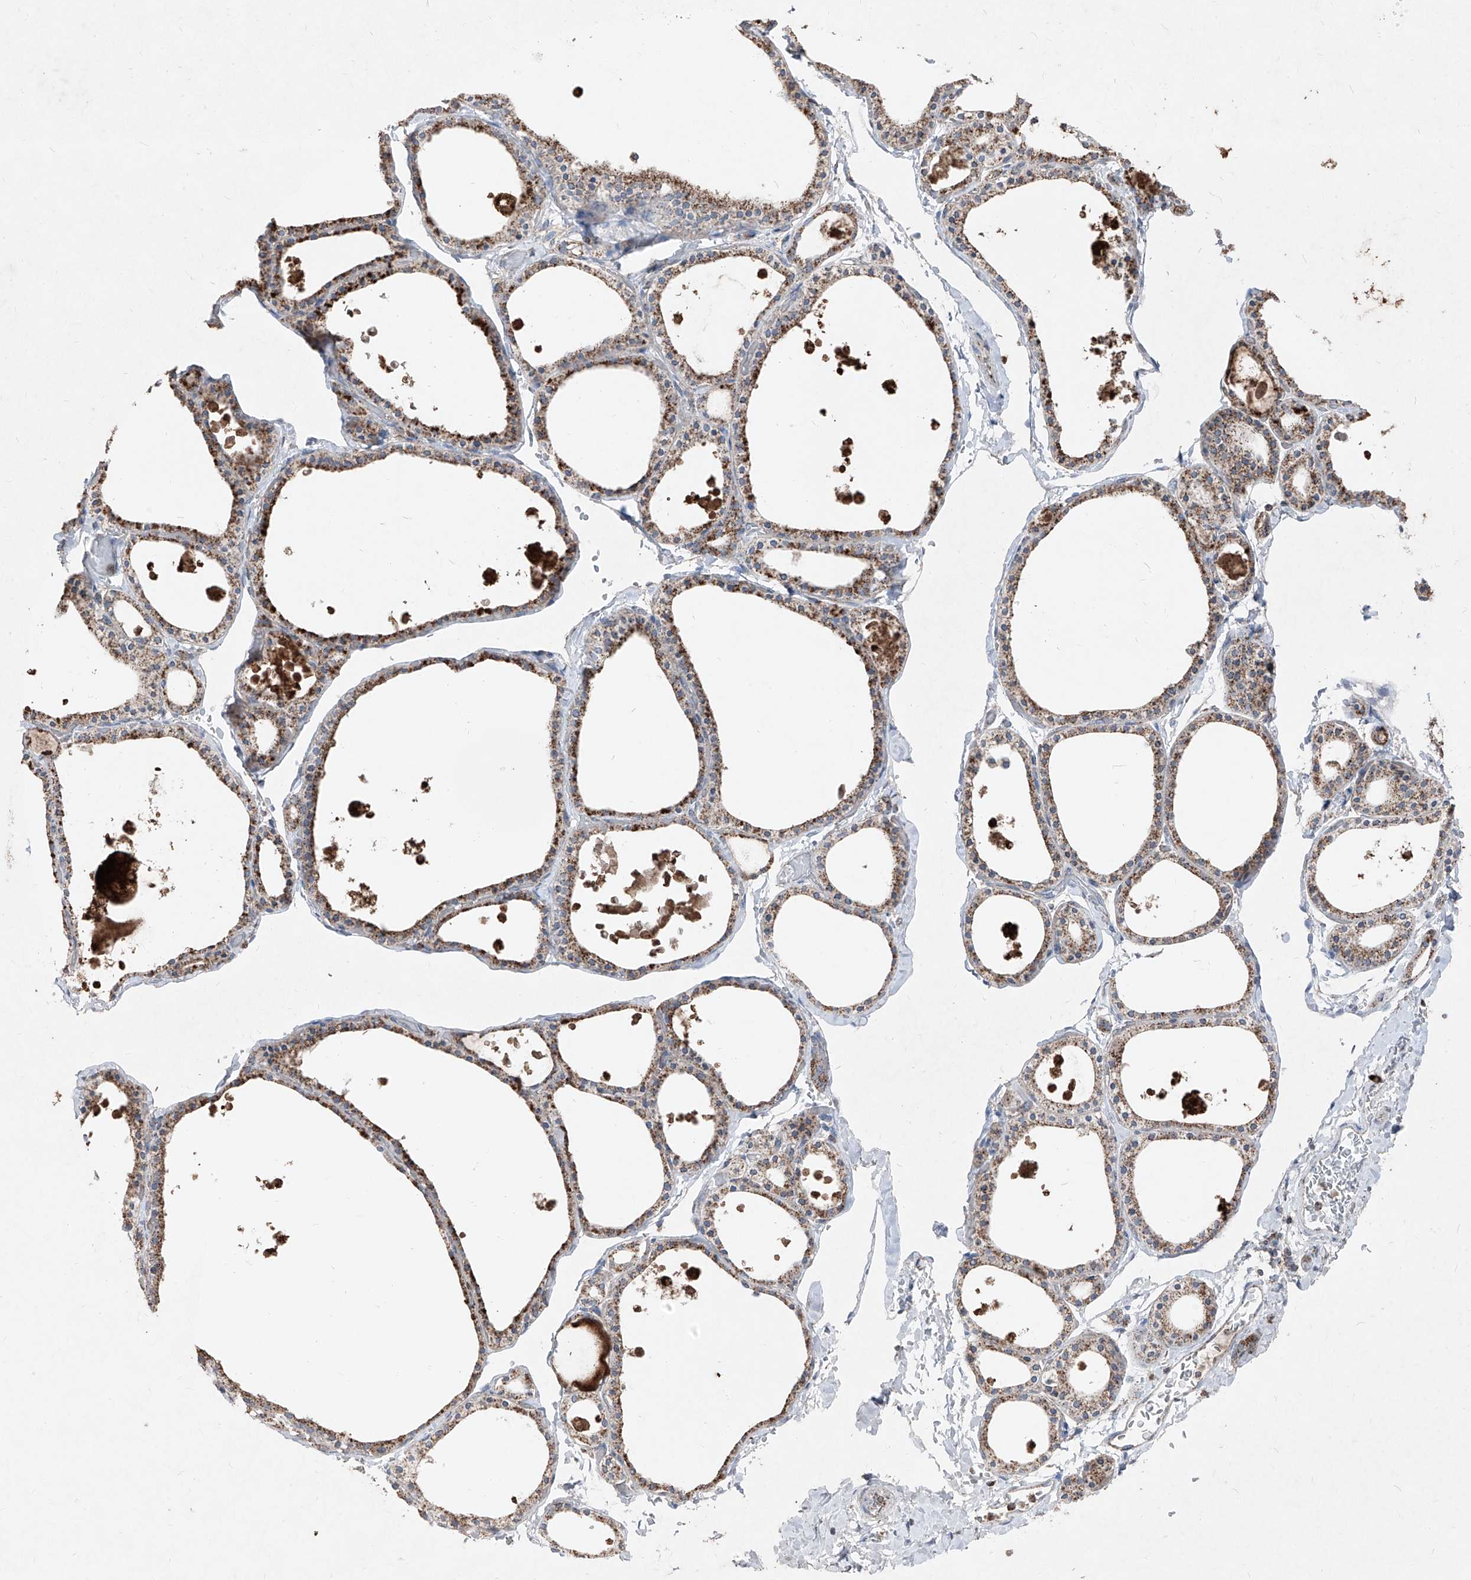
{"staining": {"intensity": "moderate", "quantity": ">75%", "location": "cytoplasmic/membranous"}, "tissue": "thyroid gland", "cell_type": "Glandular cells", "image_type": "normal", "snomed": [{"axis": "morphology", "description": "Normal tissue, NOS"}, {"axis": "topography", "description": "Thyroid gland"}], "caption": "A micrograph of human thyroid gland stained for a protein demonstrates moderate cytoplasmic/membranous brown staining in glandular cells. The staining was performed using DAB (3,3'-diaminobenzidine) to visualize the protein expression in brown, while the nuclei were stained in blue with hematoxylin (Magnification: 20x).", "gene": "ABCD3", "patient": {"sex": "male", "age": 56}}